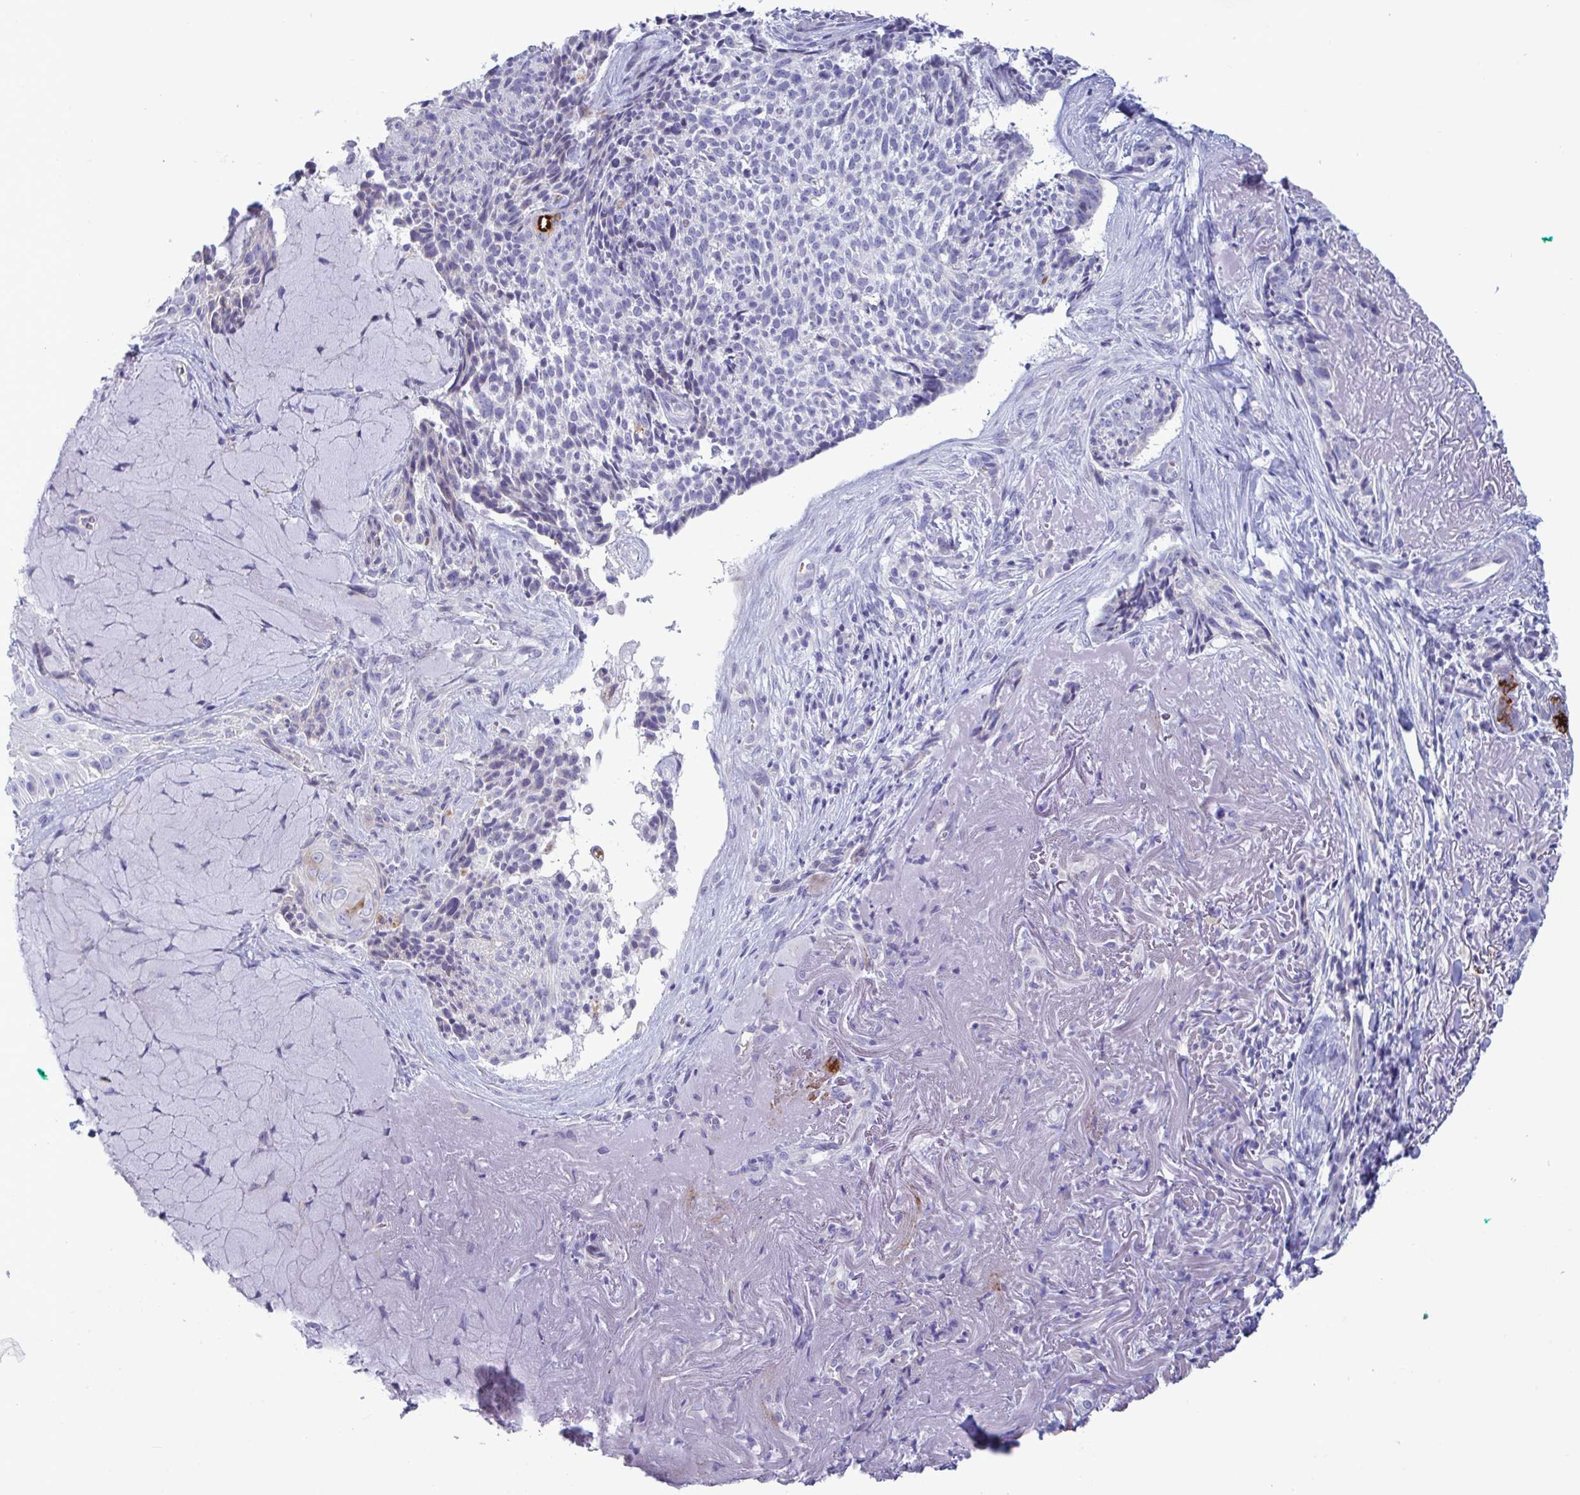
{"staining": {"intensity": "negative", "quantity": "none", "location": "none"}, "tissue": "skin cancer", "cell_type": "Tumor cells", "image_type": "cancer", "snomed": [{"axis": "morphology", "description": "Basal cell carcinoma"}, {"axis": "topography", "description": "Skin"}, {"axis": "topography", "description": "Skin of face"}], "caption": "Skin cancer was stained to show a protein in brown. There is no significant expression in tumor cells.", "gene": "TAS2R38", "patient": {"sex": "female", "age": 95}}